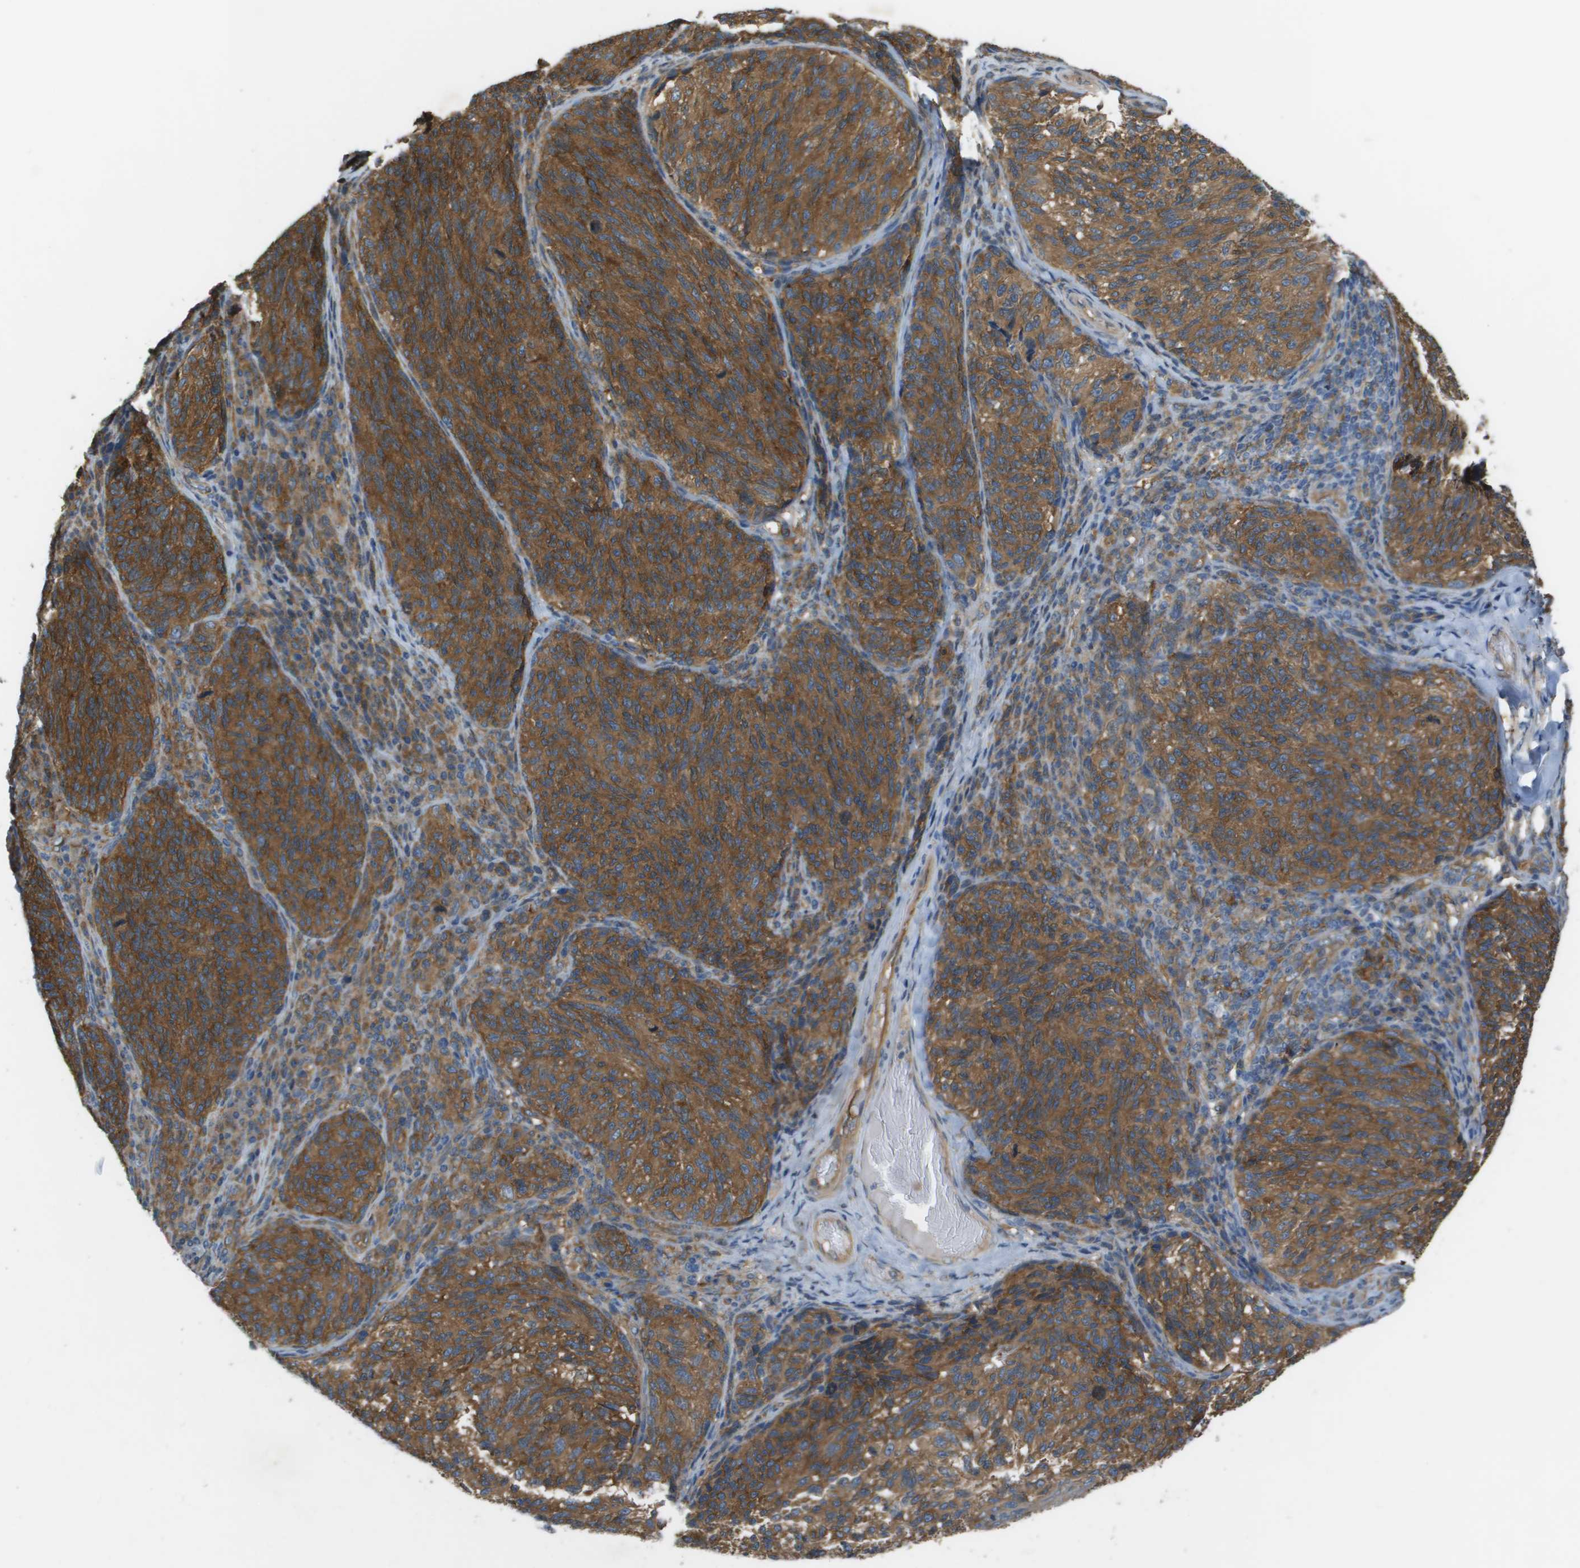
{"staining": {"intensity": "strong", "quantity": ">75%", "location": "cytoplasmic/membranous"}, "tissue": "melanoma", "cell_type": "Tumor cells", "image_type": "cancer", "snomed": [{"axis": "morphology", "description": "Malignant melanoma, NOS"}, {"axis": "topography", "description": "Skin"}], "caption": "Malignant melanoma tissue shows strong cytoplasmic/membranous staining in about >75% of tumor cells, visualized by immunohistochemistry.", "gene": "CORO1B", "patient": {"sex": "female", "age": 73}}